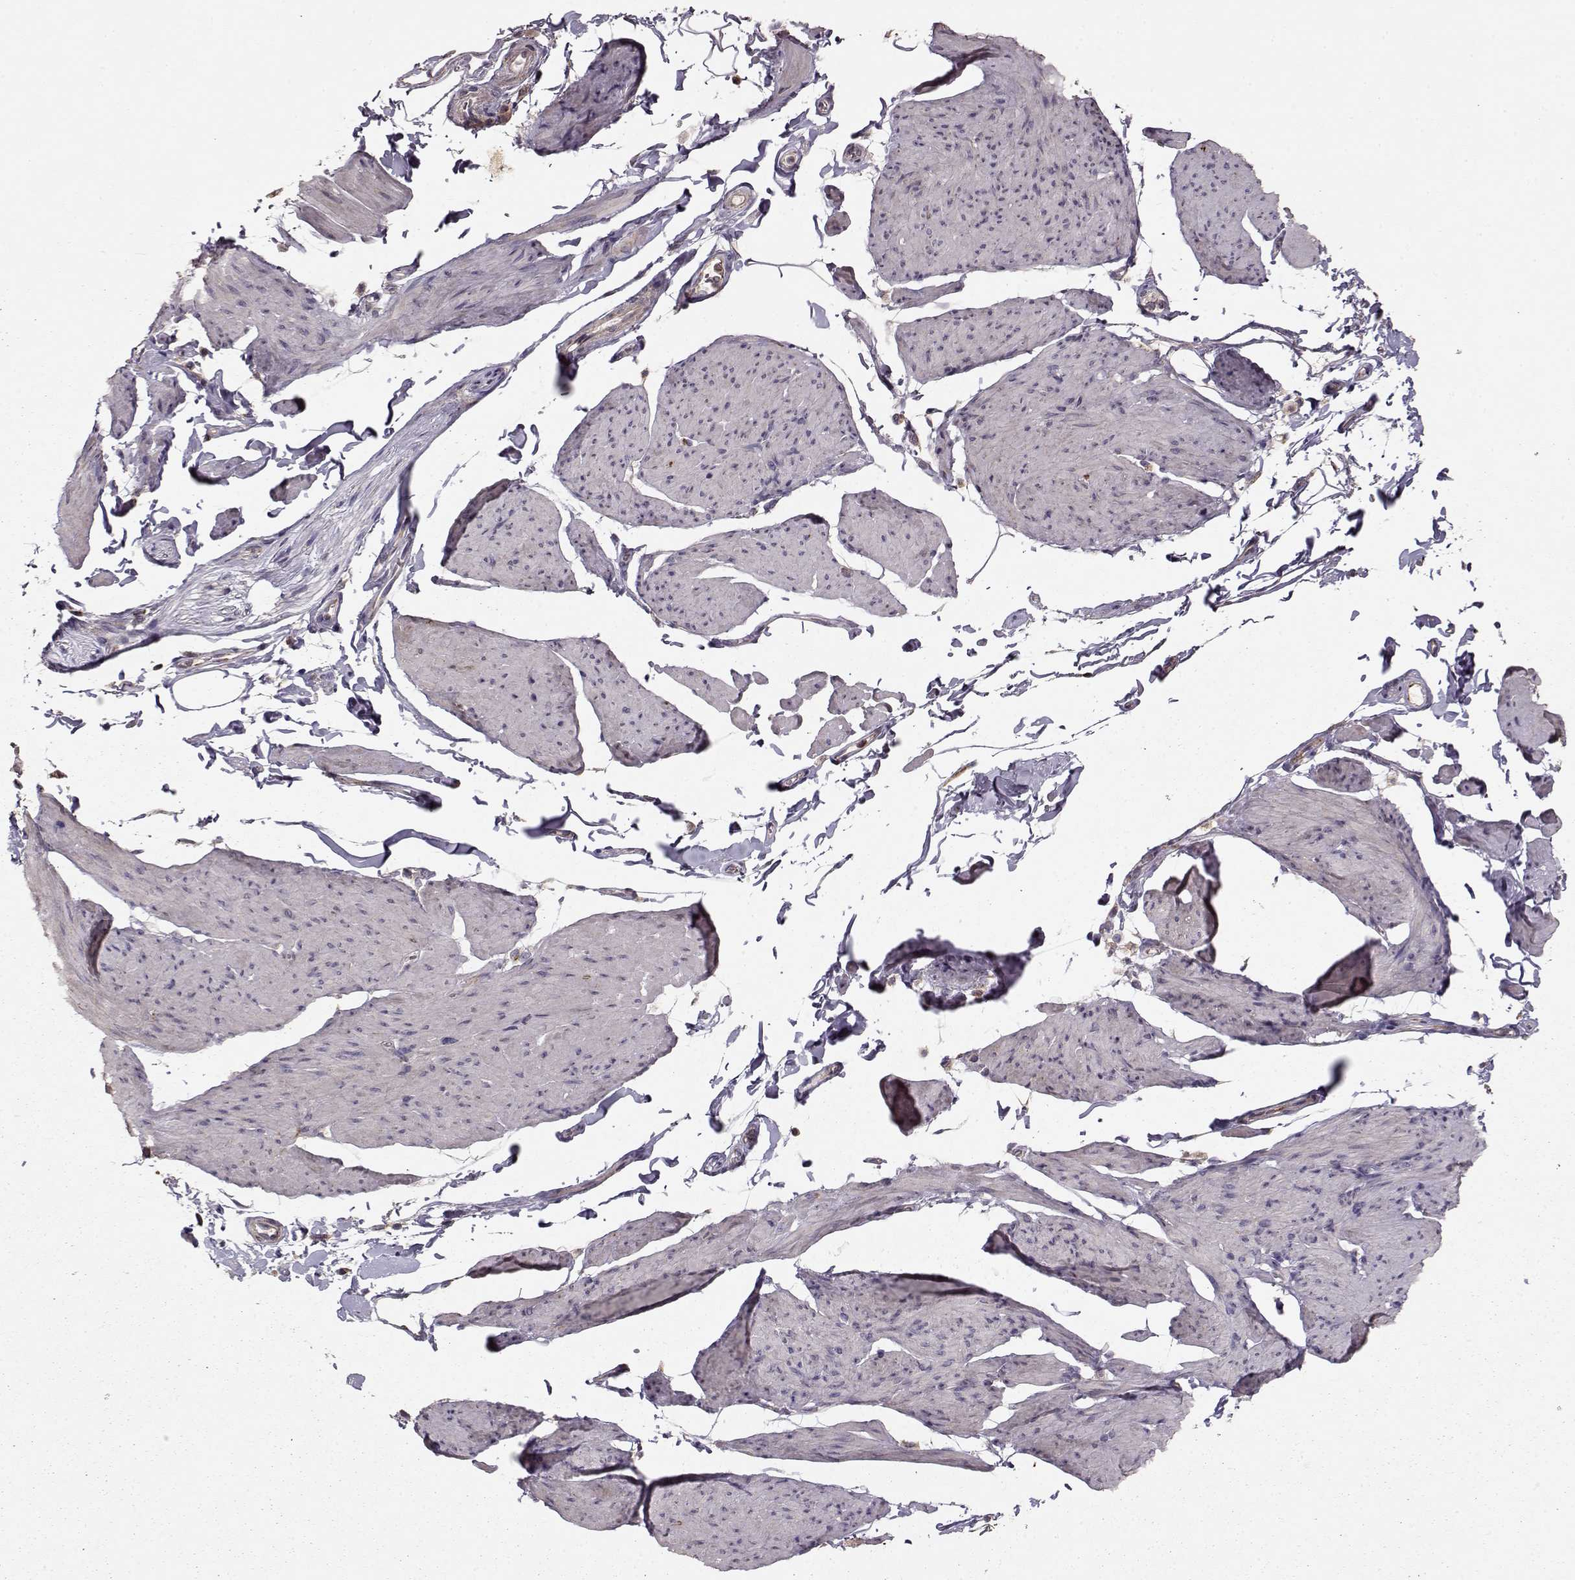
{"staining": {"intensity": "negative", "quantity": "none", "location": "none"}, "tissue": "smooth muscle", "cell_type": "Smooth muscle cells", "image_type": "normal", "snomed": [{"axis": "morphology", "description": "Normal tissue, NOS"}, {"axis": "topography", "description": "Adipose tissue"}, {"axis": "topography", "description": "Smooth muscle"}, {"axis": "topography", "description": "Peripheral nerve tissue"}], "caption": "Immunohistochemistry of normal human smooth muscle demonstrates no positivity in smooth muscle cells. (DAB immunohistochemistry (IHC) visualized using brightfield microscopy, high magnification).", "gene": "CMTM3", "patient": {"sex": "male", "age": 83}}